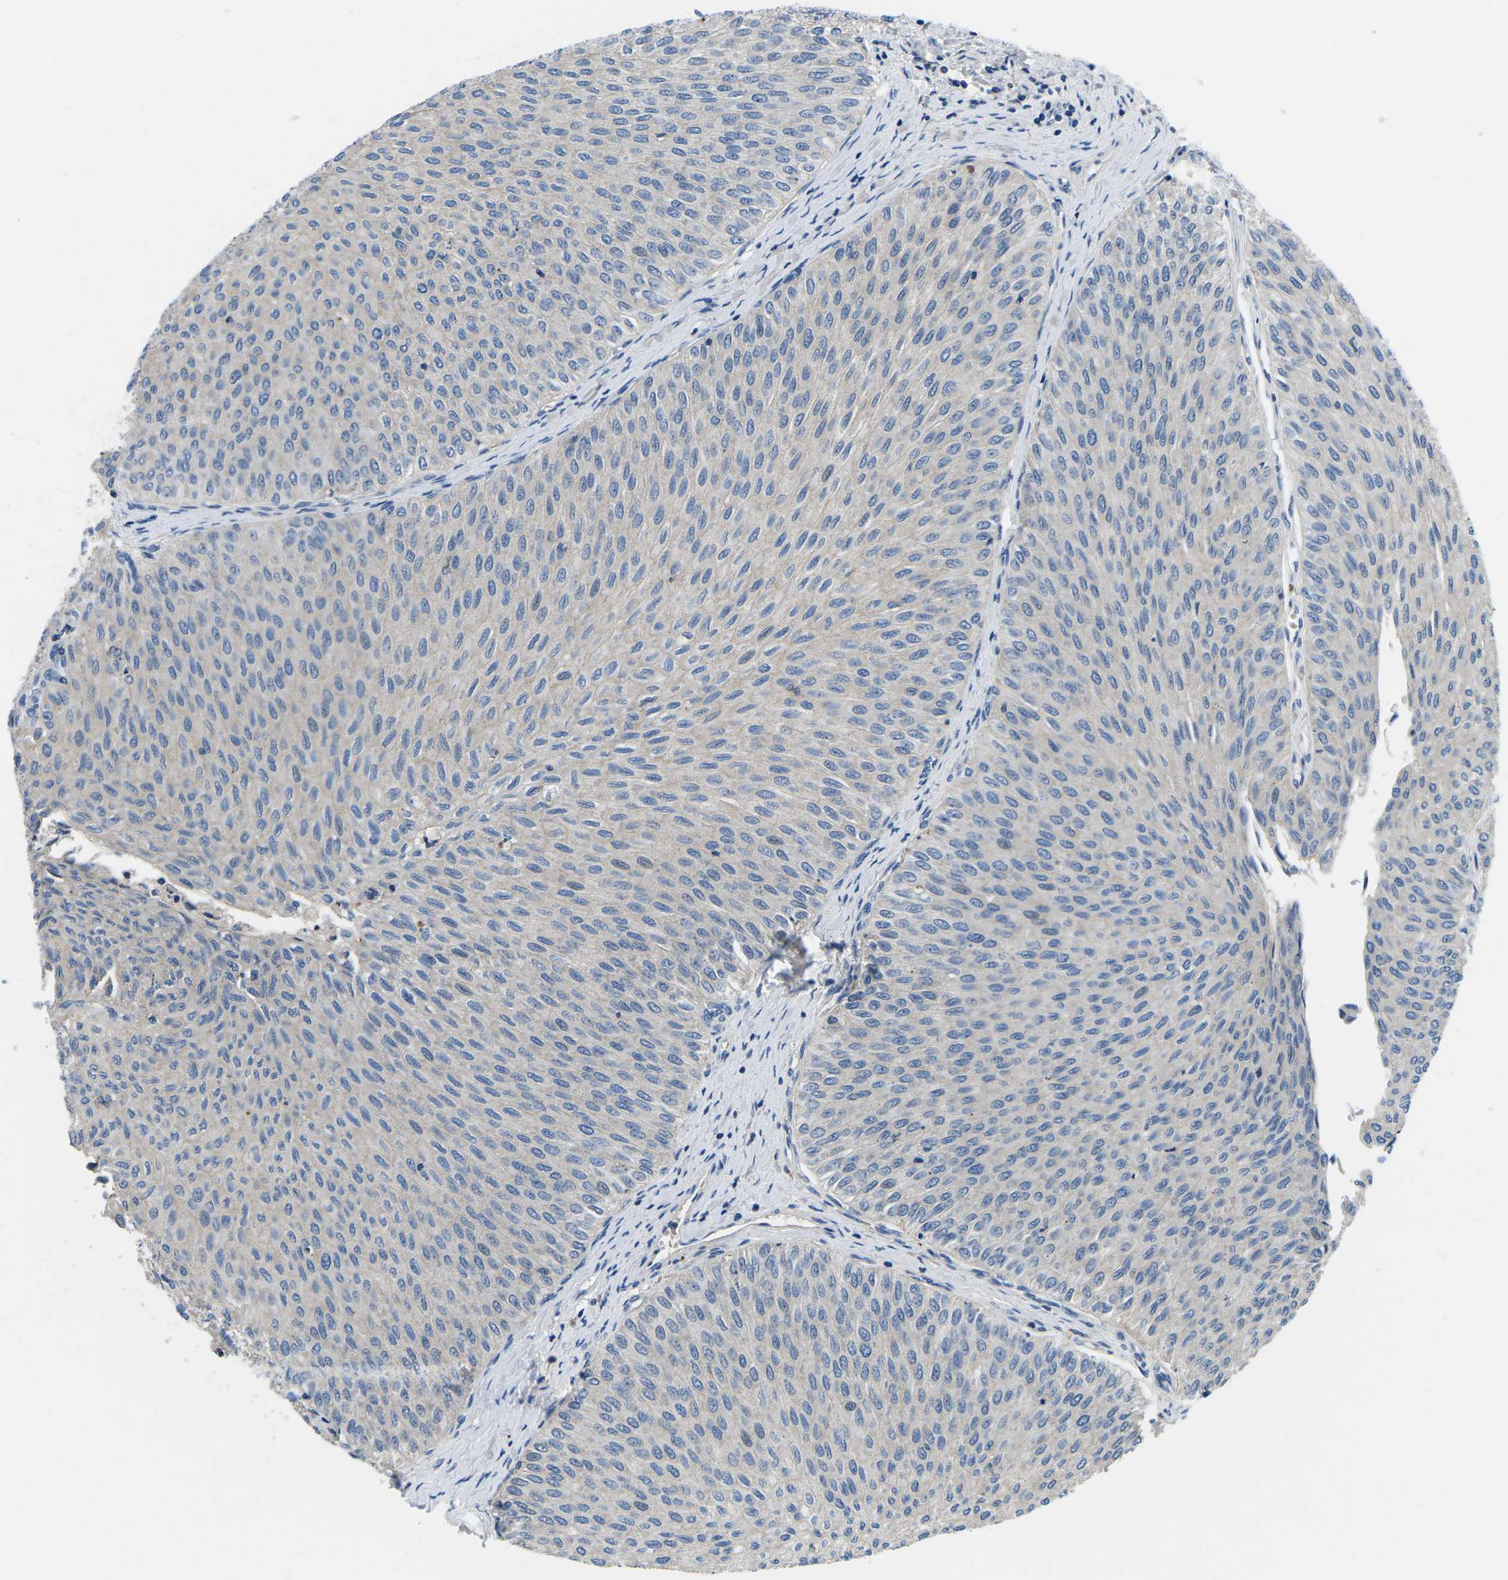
{"staining": {"intensity": "negative", "quantity": "none", "location": "none"}, "tissue": "urothelial cancer", "cell_type": "Tumor cells", "image_type": "cancer", "snomed": [{"axis": "morphology", "description": "Urothelial carcinoma, Low grade"}, {"axis": "topography", "description": "Urinary bladder"}], "caption": "This is a image of immunohistochemistry staining of urothelial carcinoma (low-grade), which shows no expression in tumor cells.", "gene": "PDCD6IP", "patient": {"sex": "male", "age": 78}}